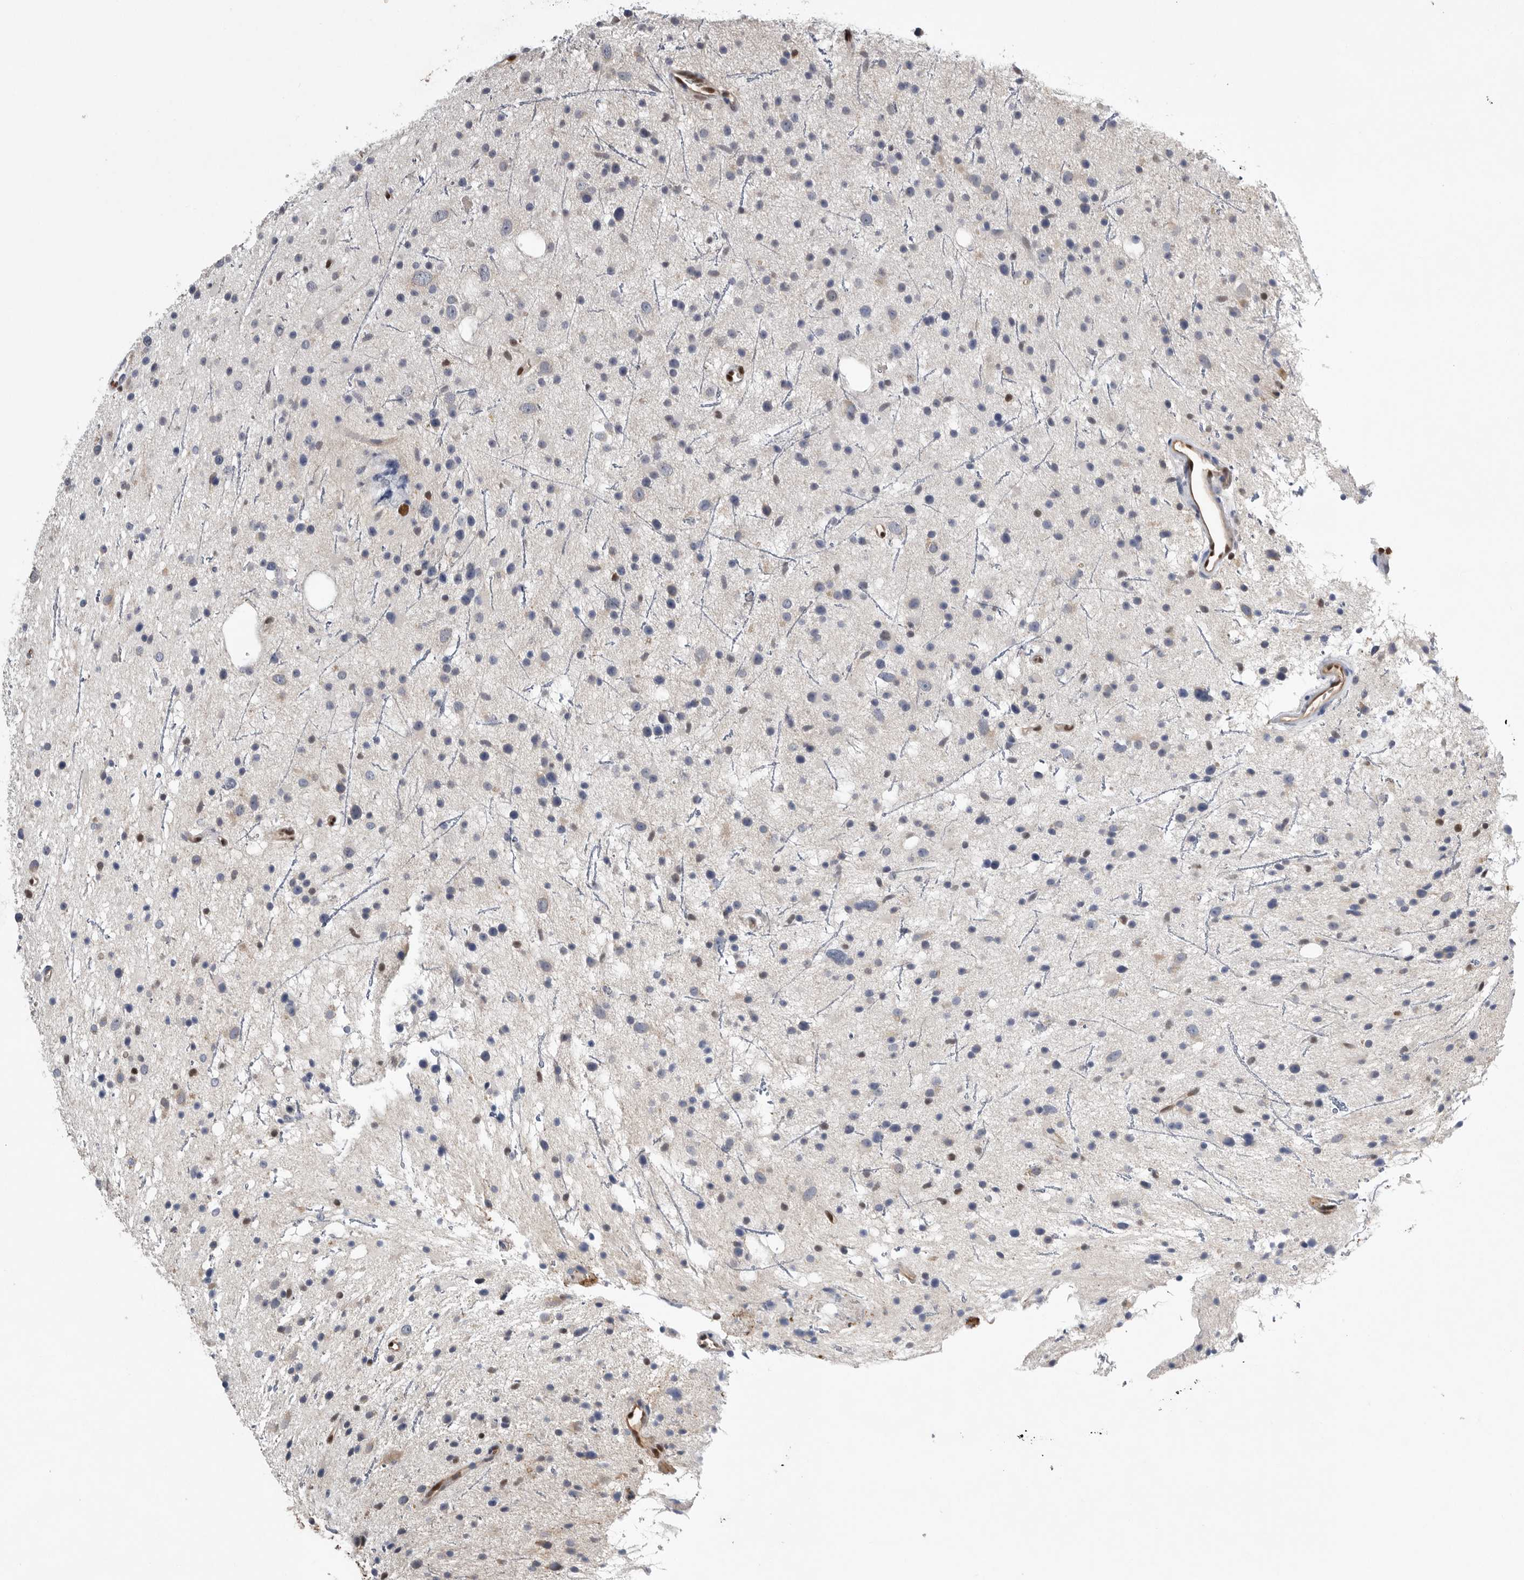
{"staining": {"intensity": "negative", "quantity": "none", "location": "none"}, "tissue": "glioma", "cell_type": "Tumor cells", "image_type": "cancer", "snomed": [{"axis": "morphology", "description": "Glioma, malignant, Low grade"}, {"axis": "topography", "description": "Cerebral cortex"}], "caption": "An IHC photomicrograph of malignant glioma (low-grade) is shown. There is no staining in tumor cells of malignant glioma (low-grade).", "gene": "PDCD4", "patient": {"sex": "female", "age": 39}}